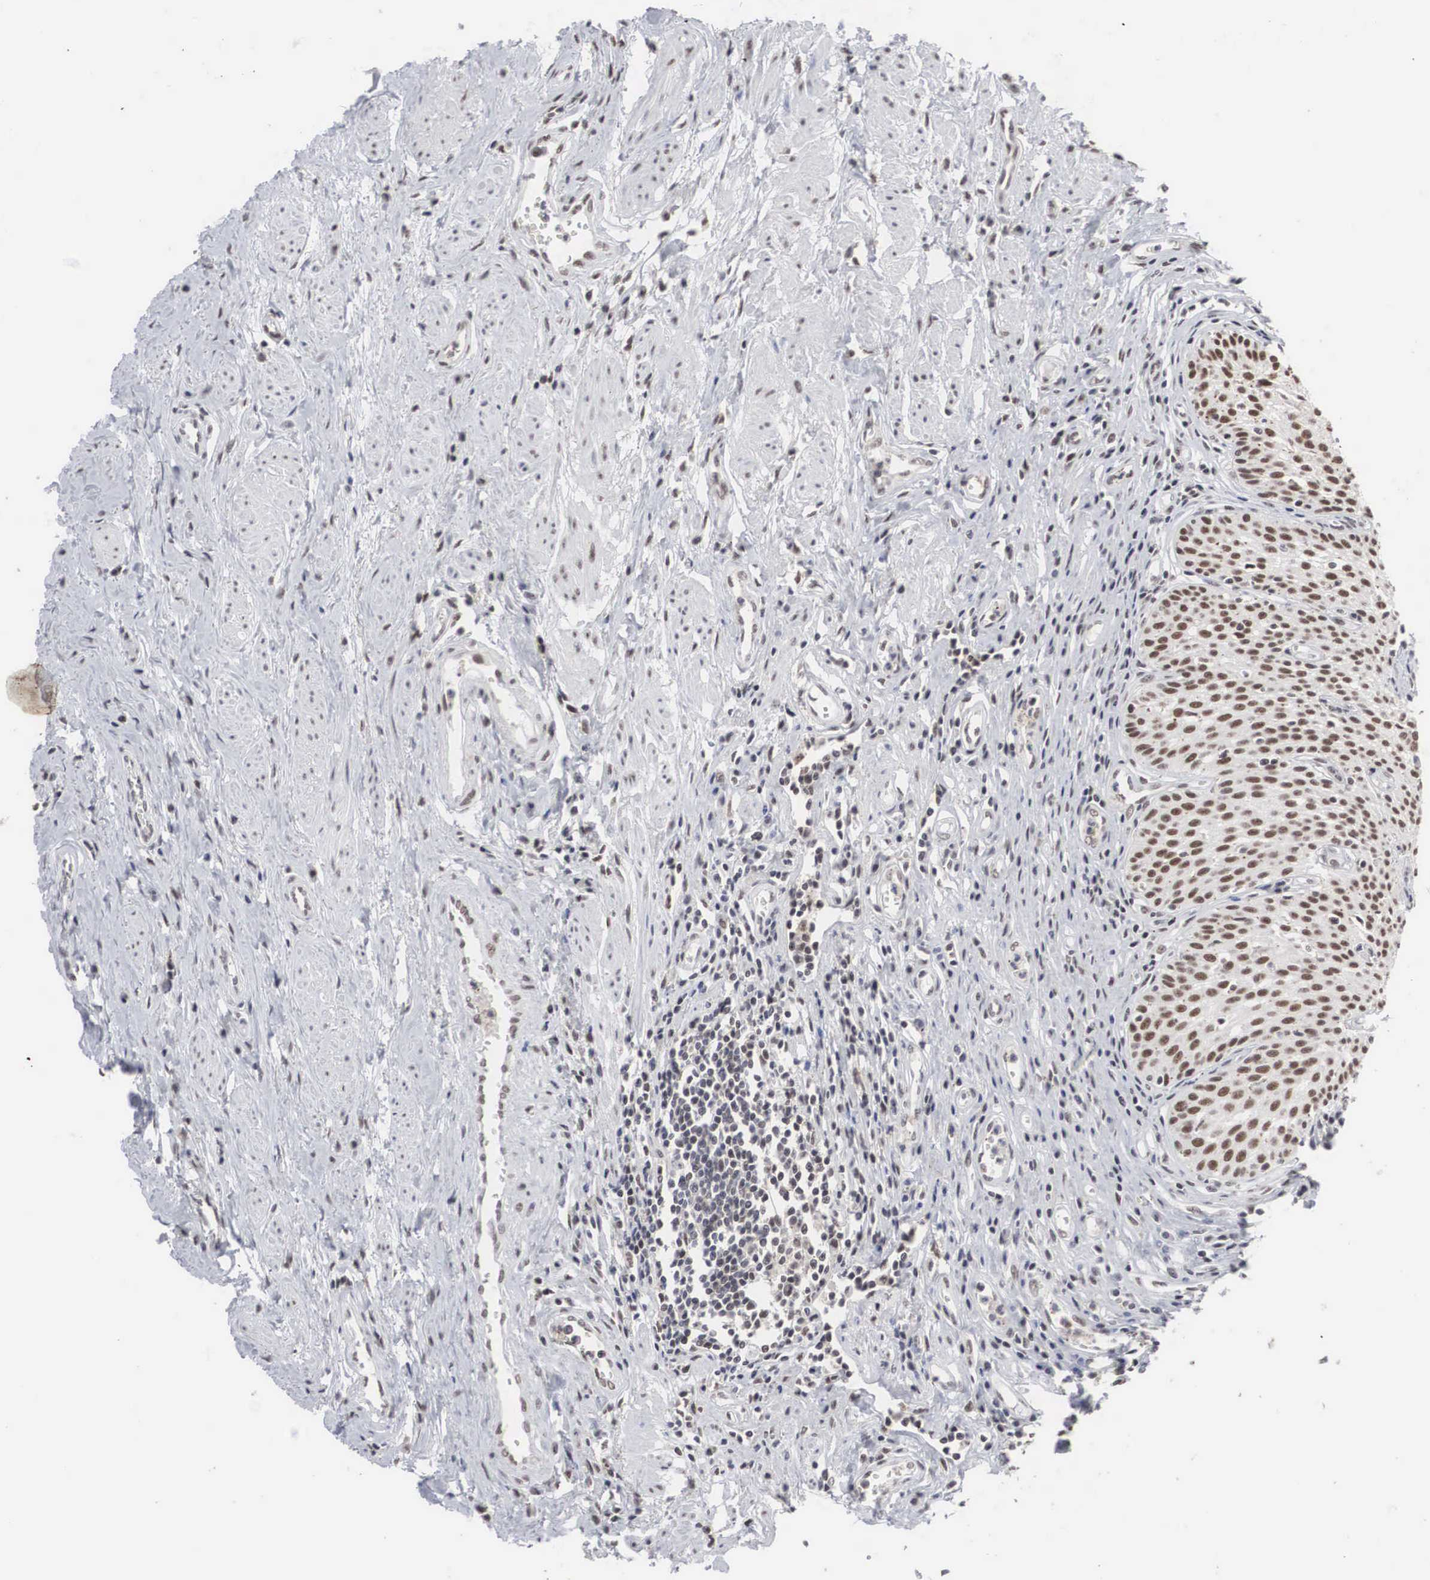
{"staining": {"intensity": "moderate", "quantity": ">75%", "location": "nuclear"}, "tissue": "urinary bladder", "cell_type": "Urothelial cells", "image_type": "normal", "snomed": [{"axis": "morphology", "description": "Normal tissue, NOS"}, {"axis": "topography", "description": "Urinary bladder"}], "caption": "High-magnification brightfield microscopy of normal urinary bladder stained with DAB (3,3'-diaminobenzidine) (brown) and counterstained with hematoxylin (blue). urothelial cells exhibit moderate nuclear expression is appreciated in approximately>75% of cells.", "gene": "AUTS2", "patient": {"sex": "female", "age": 39}}